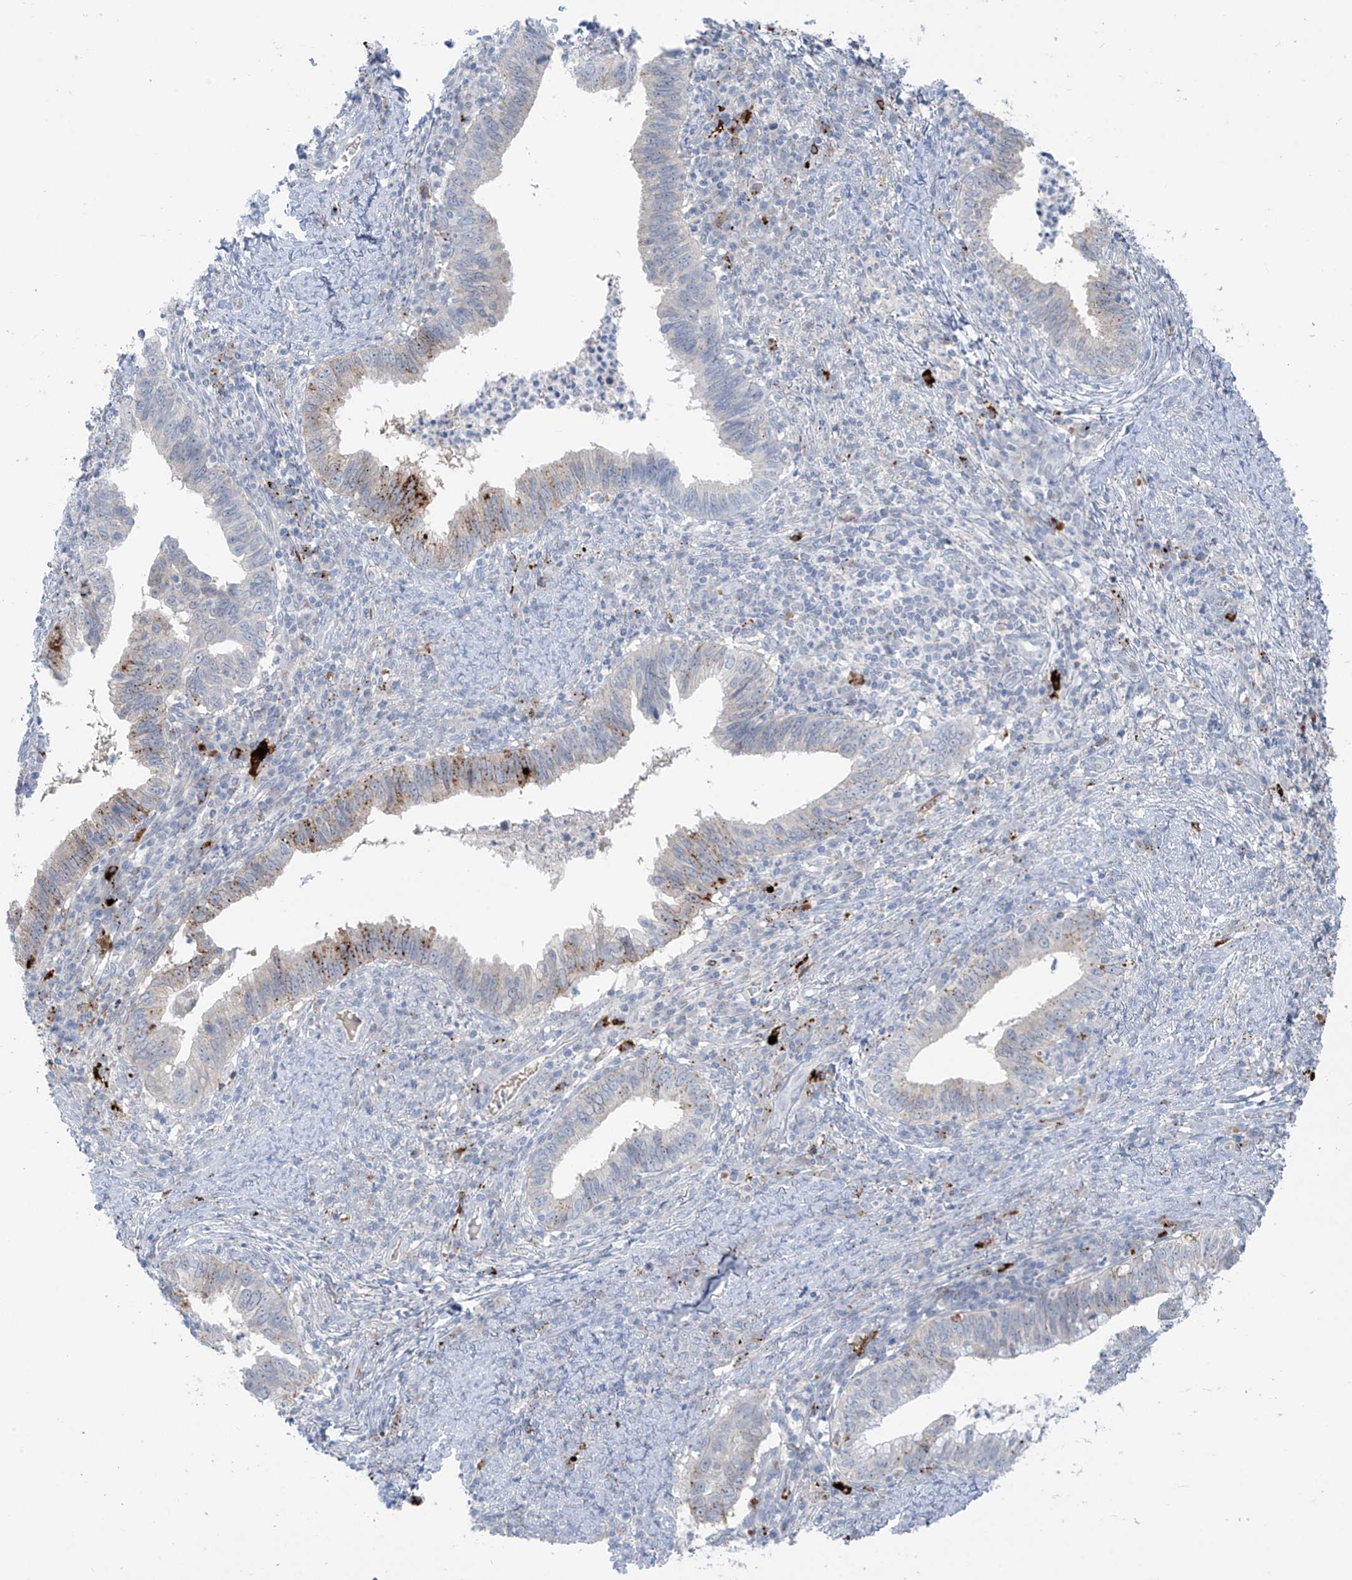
{"staining": {"intensity": "moderate", "quantity": "<25%", "location": "cytoplasmic/membranous"}, "tissue": "cervical cancer", "cell_type": "Tumor cells", "image_type": "cancer", "snomed": [{"axis": "morphology", "description": "Adenocarcinoma, NOS"}, {"axis": "topography", "description": "Cervix"}], "caption": "Protein expression analysis of human adenocarcinoma (cervical) reveals moderate cytoplasmic/membranous positivity in approximately <25% of tumor cells.", "gene": "ZNF793", "patient": {"sex": "female", "age": 36}}